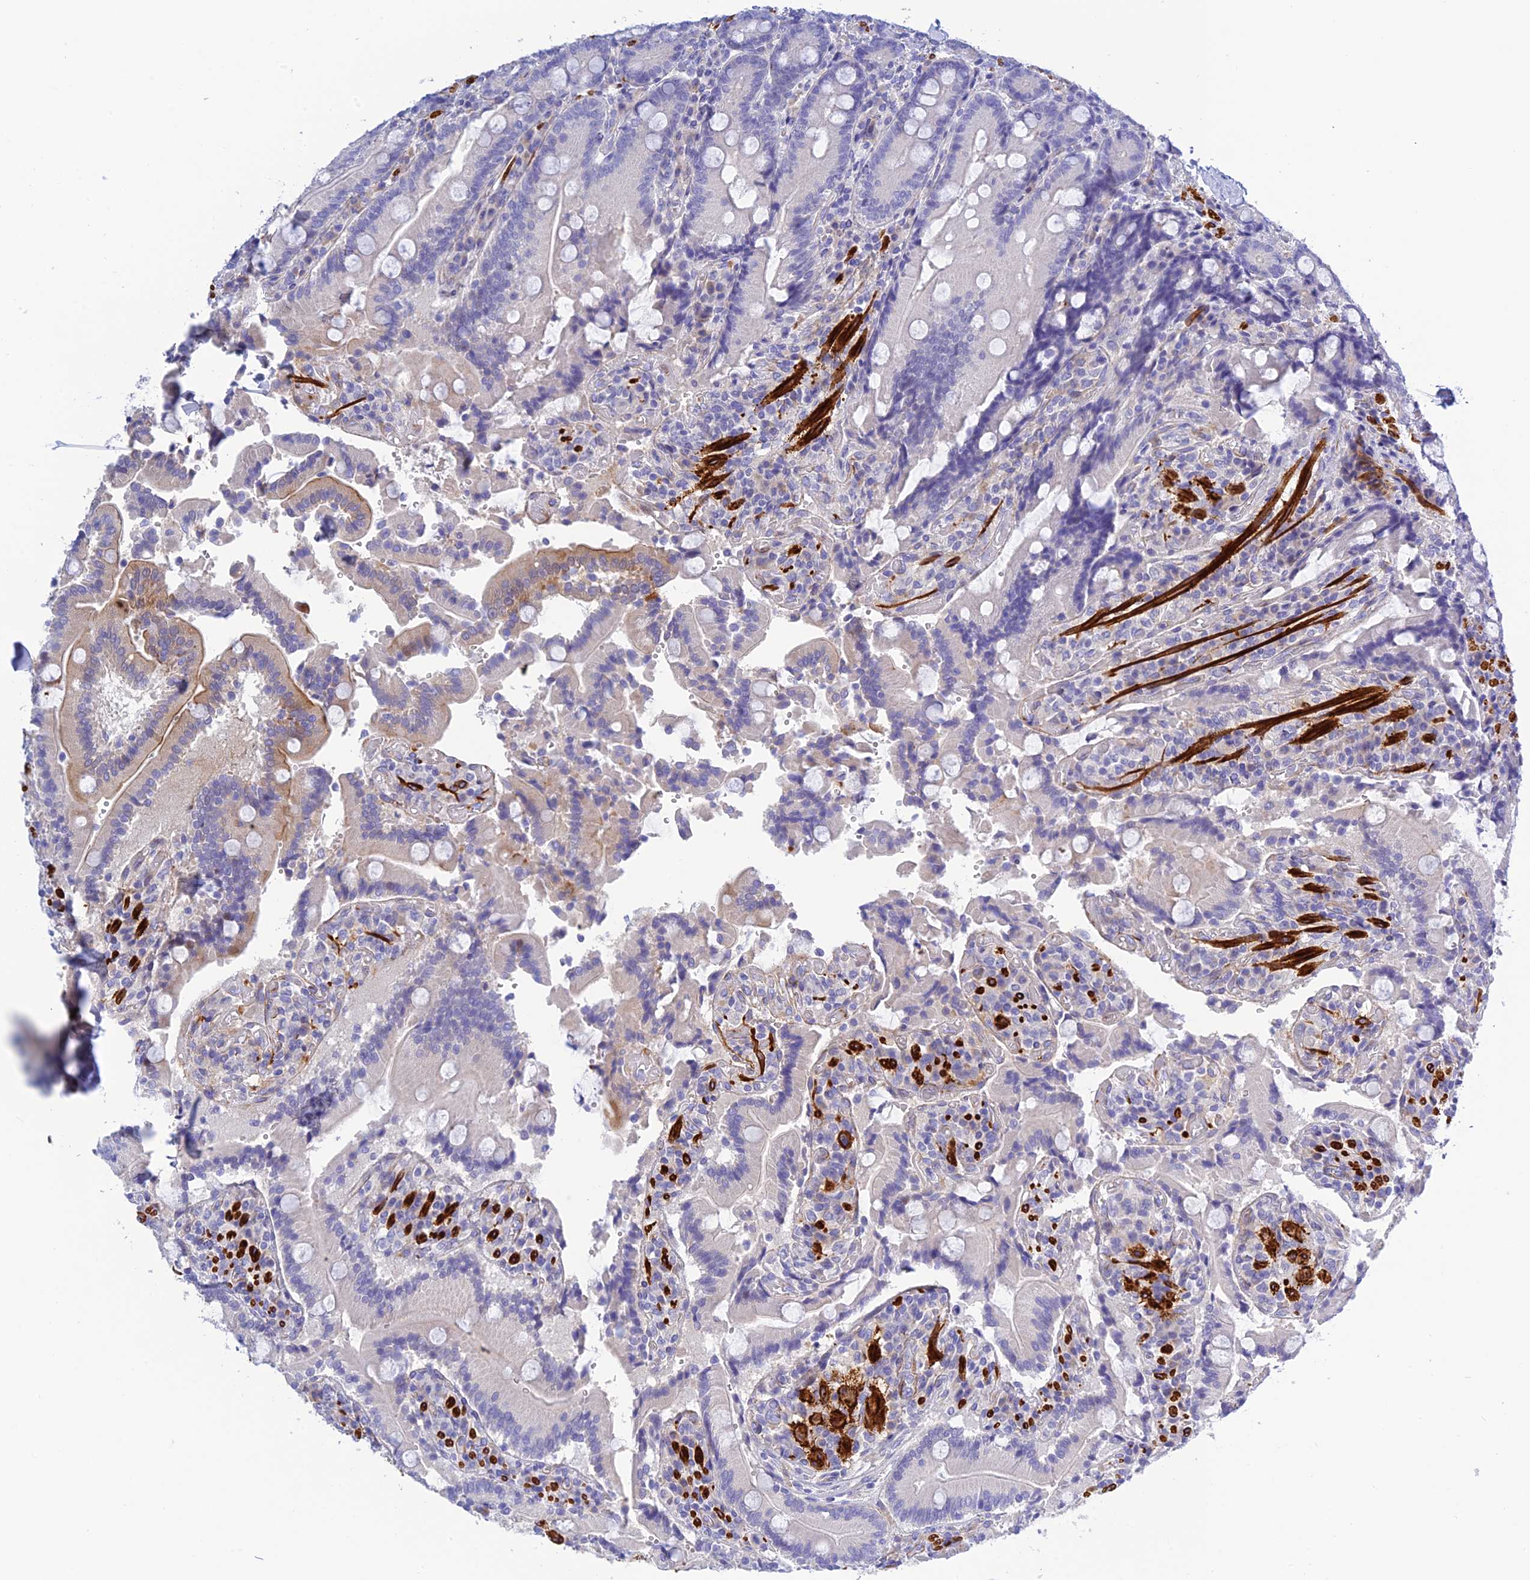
{"staining": {"intensity": "weak", "quantity": "<25%", "location": "cytoplasmic/membranous"}, "tissue": "duodenum", "cell_type": "Glandular cells", "image_type": "normal", "snomed": [{"axis": "morphology", "description": "Normal tissue, NOS"}, {"axis": "topography", "description": "Duodenum"}], "caption": "DAB immunohistochemical staining of normal duodenum reveals no significant staining in glandular cells.", "gene": "ZDHHC16", "patient": {"sex": "female", "age": 62}}